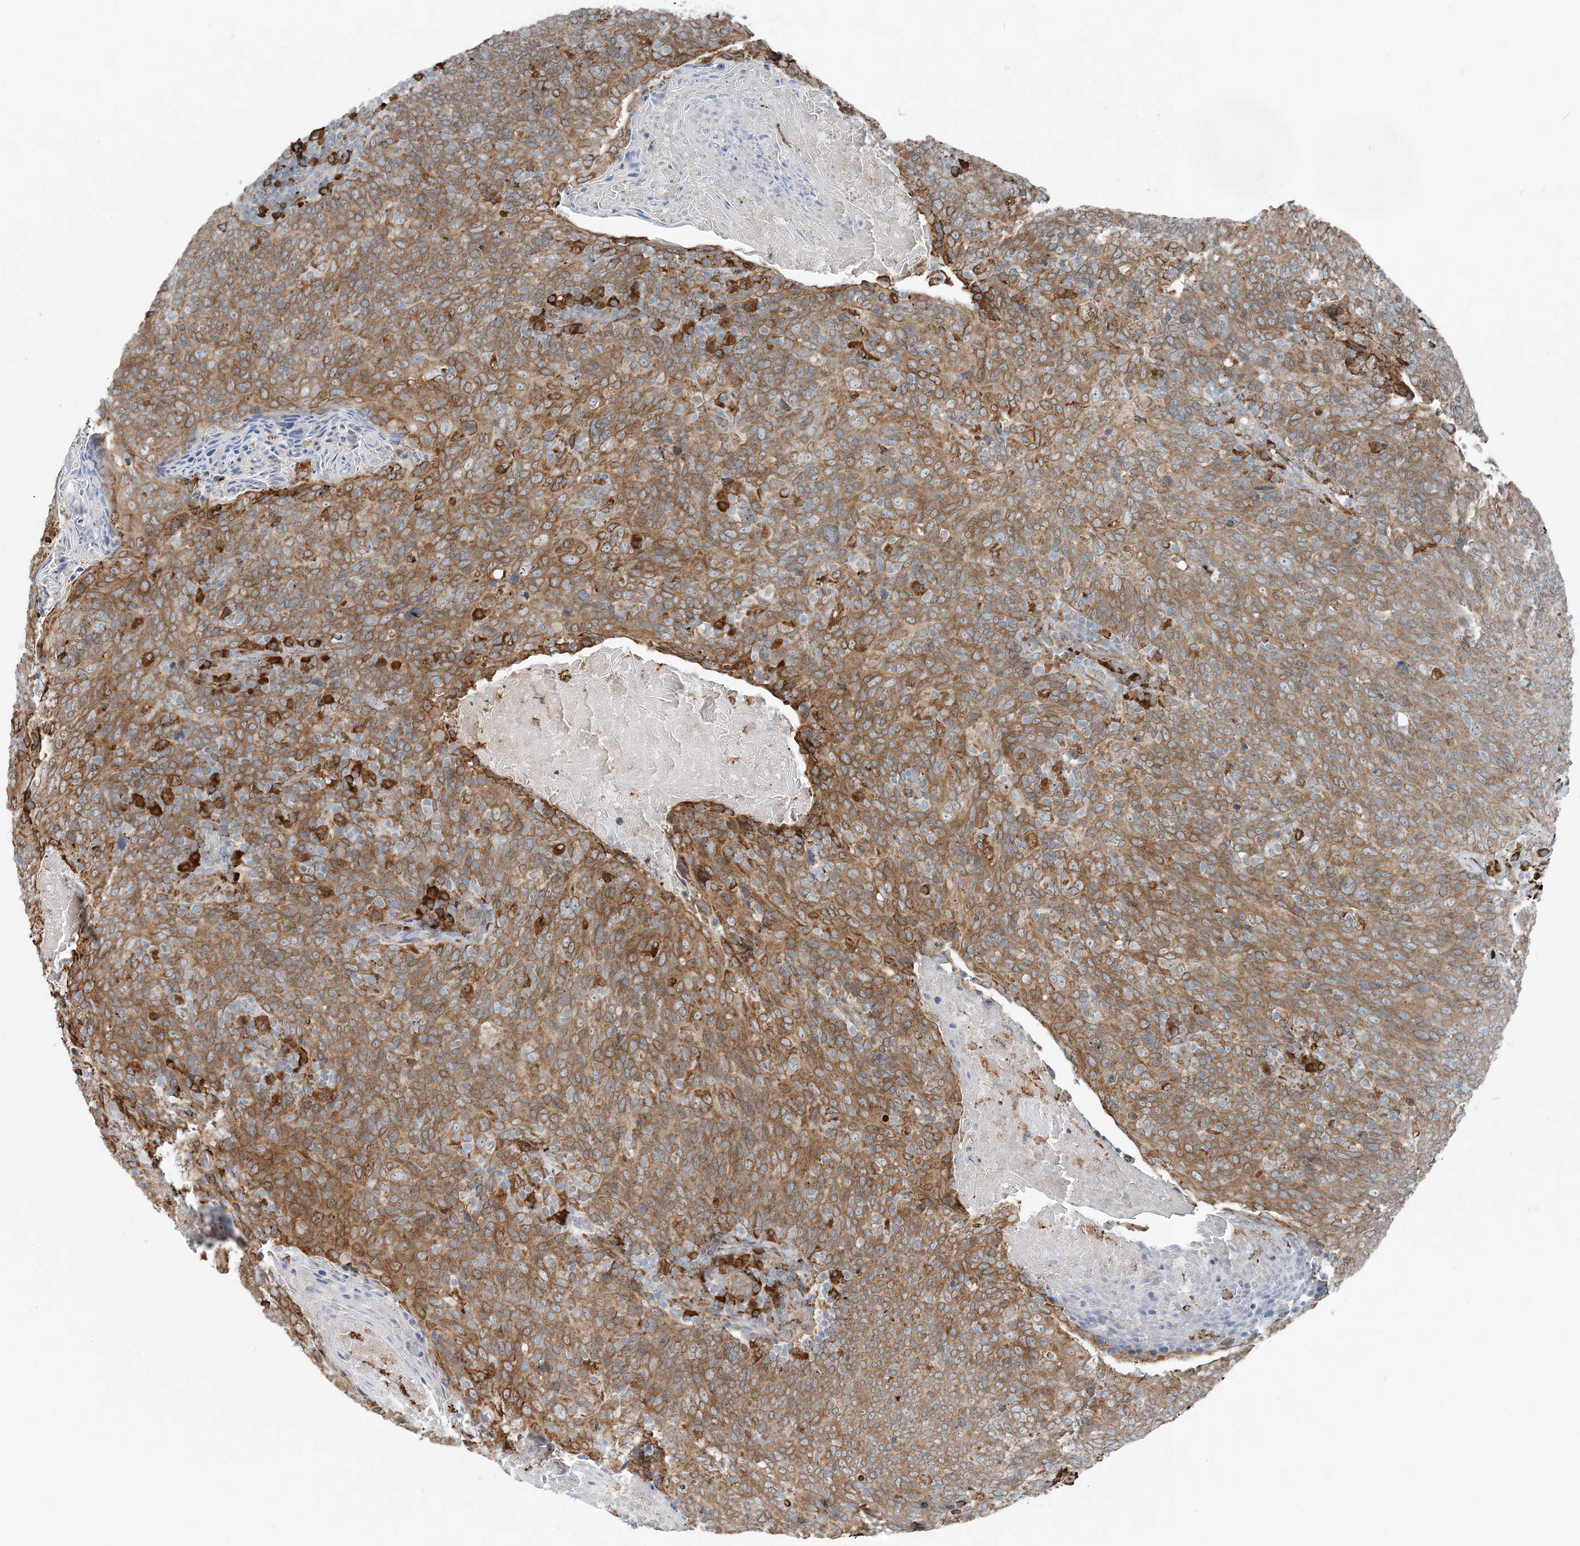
{"staining": {"intensity": "moderate", "quantity": ">75%", "location": "cytoplasmic/membranous"}, "tissue": "head and neck cancer", "cell_type": "Tumor cells", "image_type": "cancer", "snomed": [{"axis": "morphology", "description": "Squamous cell carcinoma, NOS"}, {"axis": "morphology", "description": "Squamous cell carcinoma, metastatic, NOS"}, {"axis": "topography", "description": "Lymph node"}, {"axis": "topography", "description": "Head-Neck"}], "caption": "An immunohistochemistry image of neoplastic tissue is shown. Protein staining in brown labels moderate cytoplasmic/membranous positivity in squamous cell carcinoma (head and neck) within tumor cells.", "gene": "CERKL", "patient": {"sex": "male", "age": 62}}